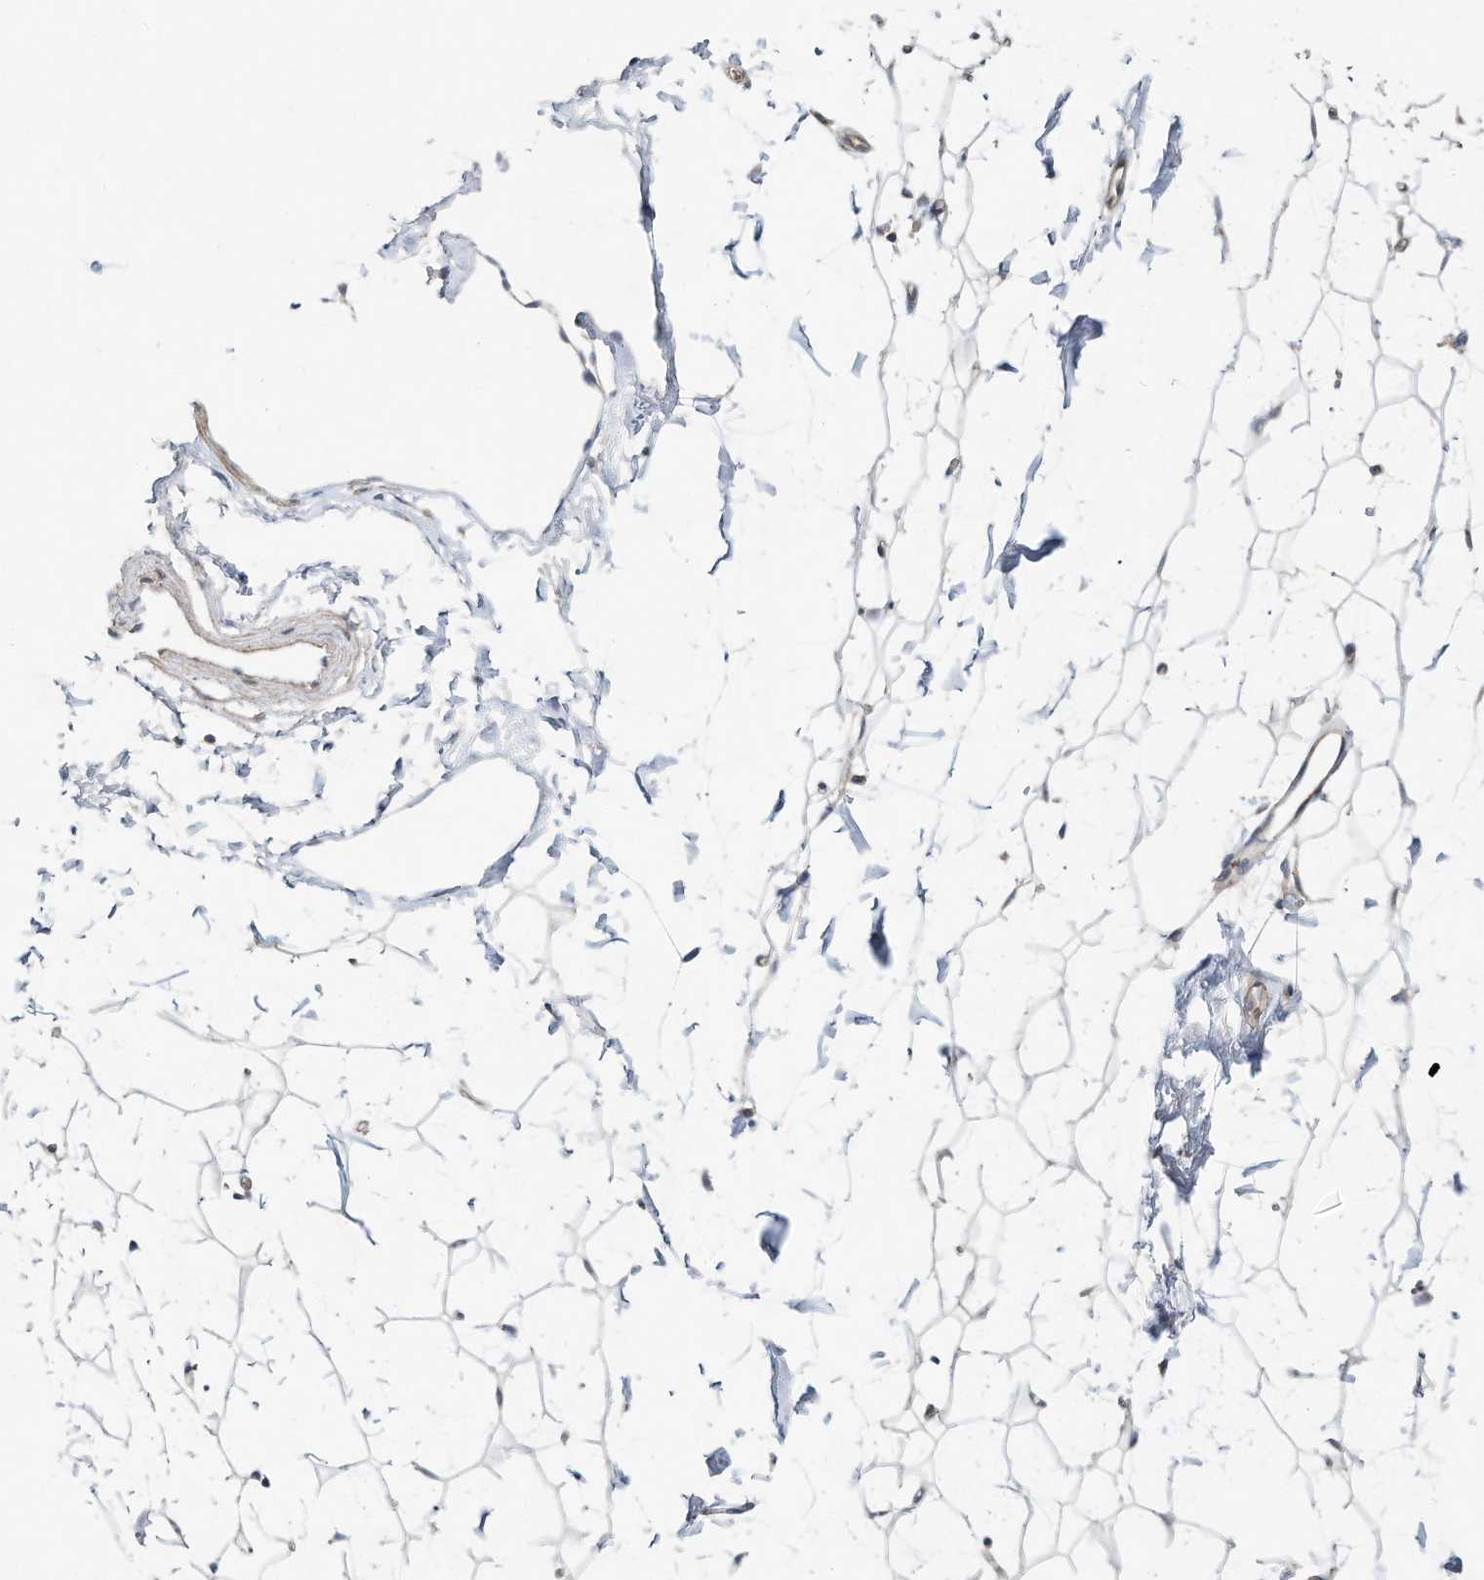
{"staining": {"intensity": "weak", "quantity": ">75%", "location": "cytoplasmic/membranous"}, "tissue": "adipose tissue", "cell_type": "Adipocytes", "image_type": "normal", "snomed": [{"axis": "morphology", "description": "Normal tissue, NOS"}, {"axis": "topography", "description": "Breast"}], "caption": "Immunohistochemistry histopathology image of unremarkable adipose tissue stained for a protein (brown), which reveals low levels of weak cytoplasmic/membranous staining in approximately >75% of adipocytes.", "gene": "CUX1", "patient": {"sex": "female", "age": 23}}